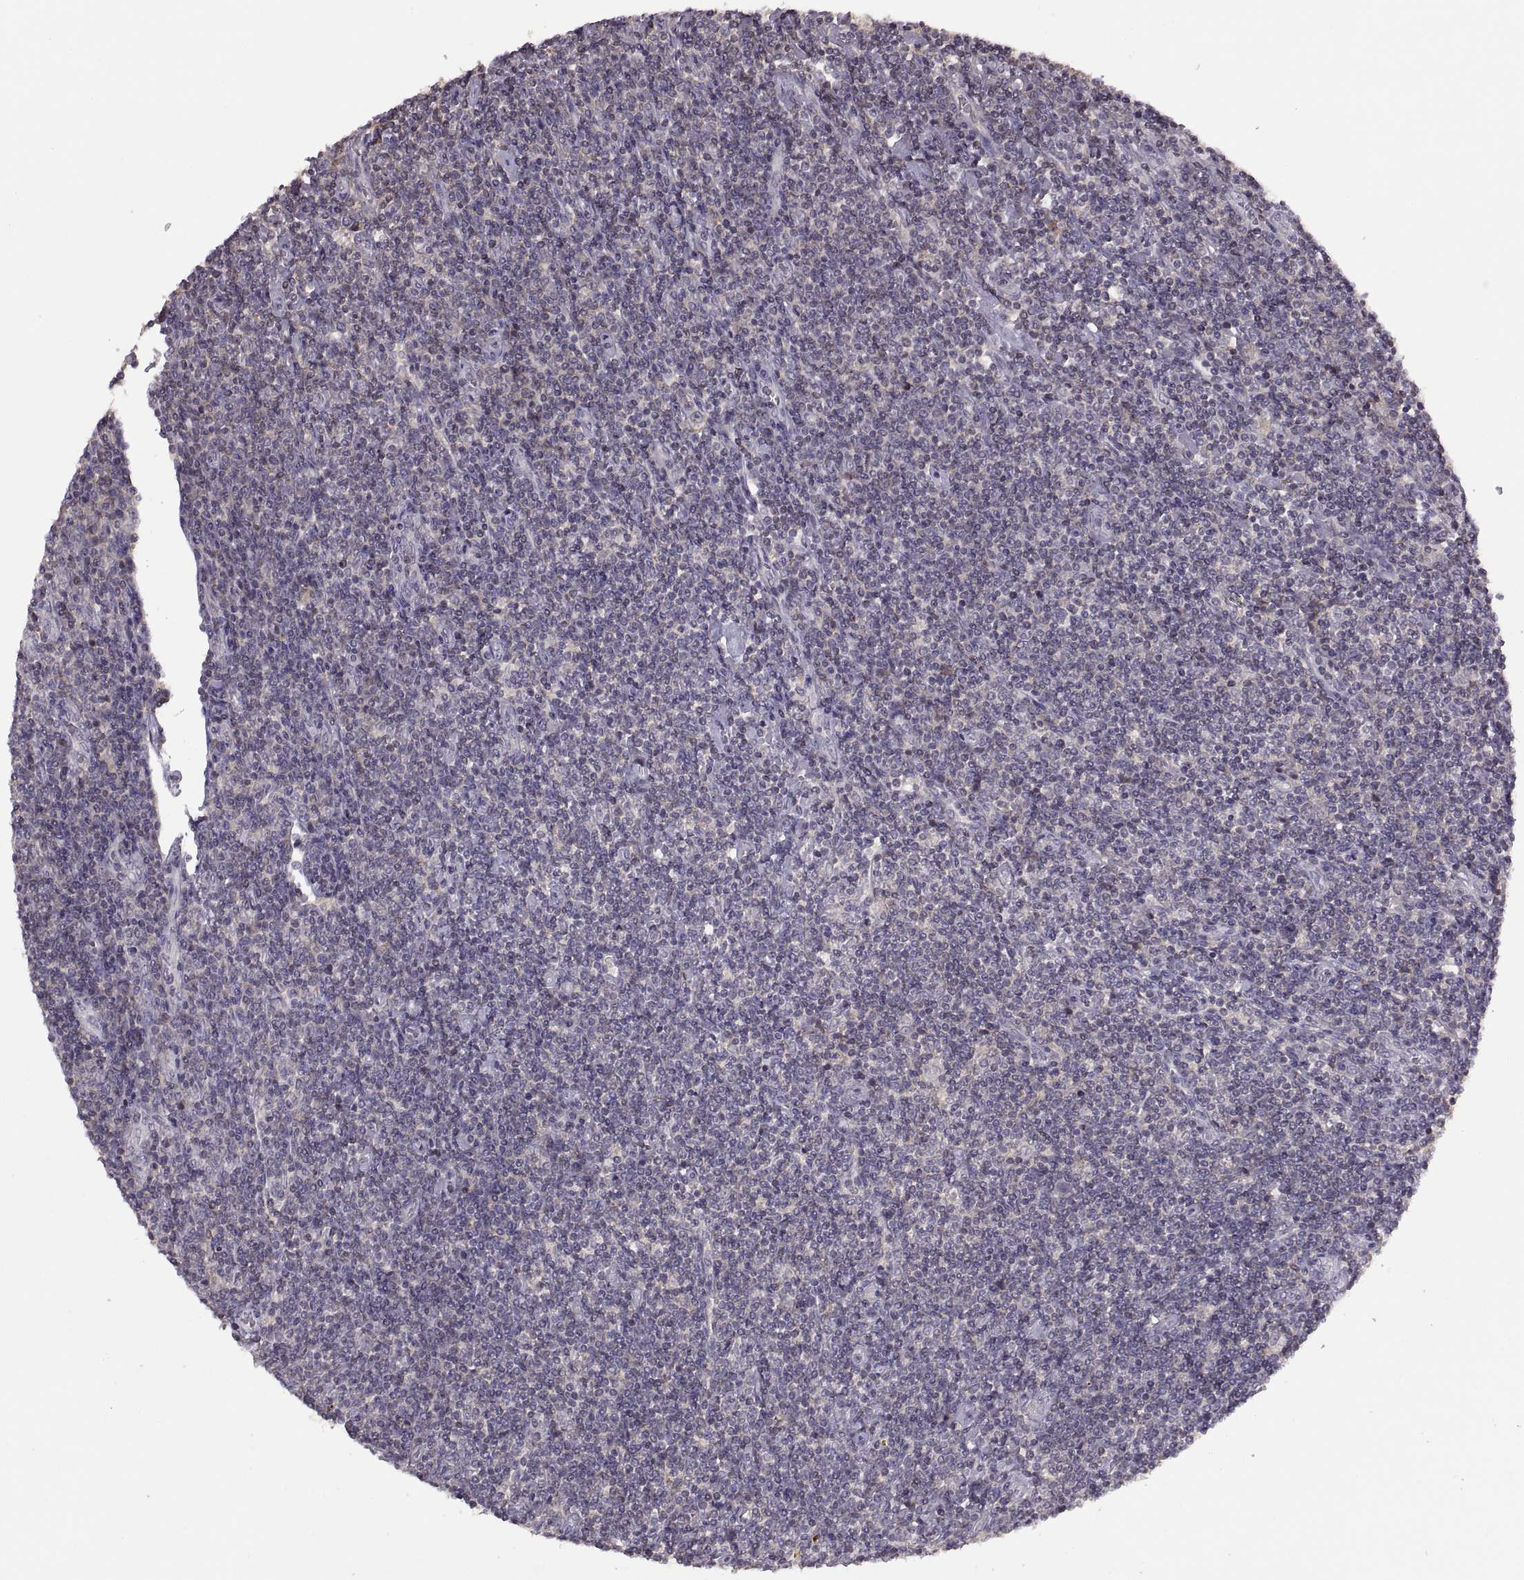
{"staining": {"intensity": "negative", "quantity": "none", "location": "none"}, "tissue": "lymphoma", "cell_type": "Tumor cells", "image_type": "cancer", "snomed": [{"axis": "morphology", "description": "Hodgkin's disease, NOS"}, {"axis": "topography", "description": "Lymph node"}], "caption": "Hodgkin's disease was stained to show a protein in brown. There is no significant expression in tumor cells. The staining was performed using DAB (3,3'-diaminobenzidine) to visualize the protein expression in brown, while the nuclei were stained in blue with hematoxylin (Magnification: 20x).", "gene": "NMNAT2", "patient": {"sex": "male", "age": 40}}